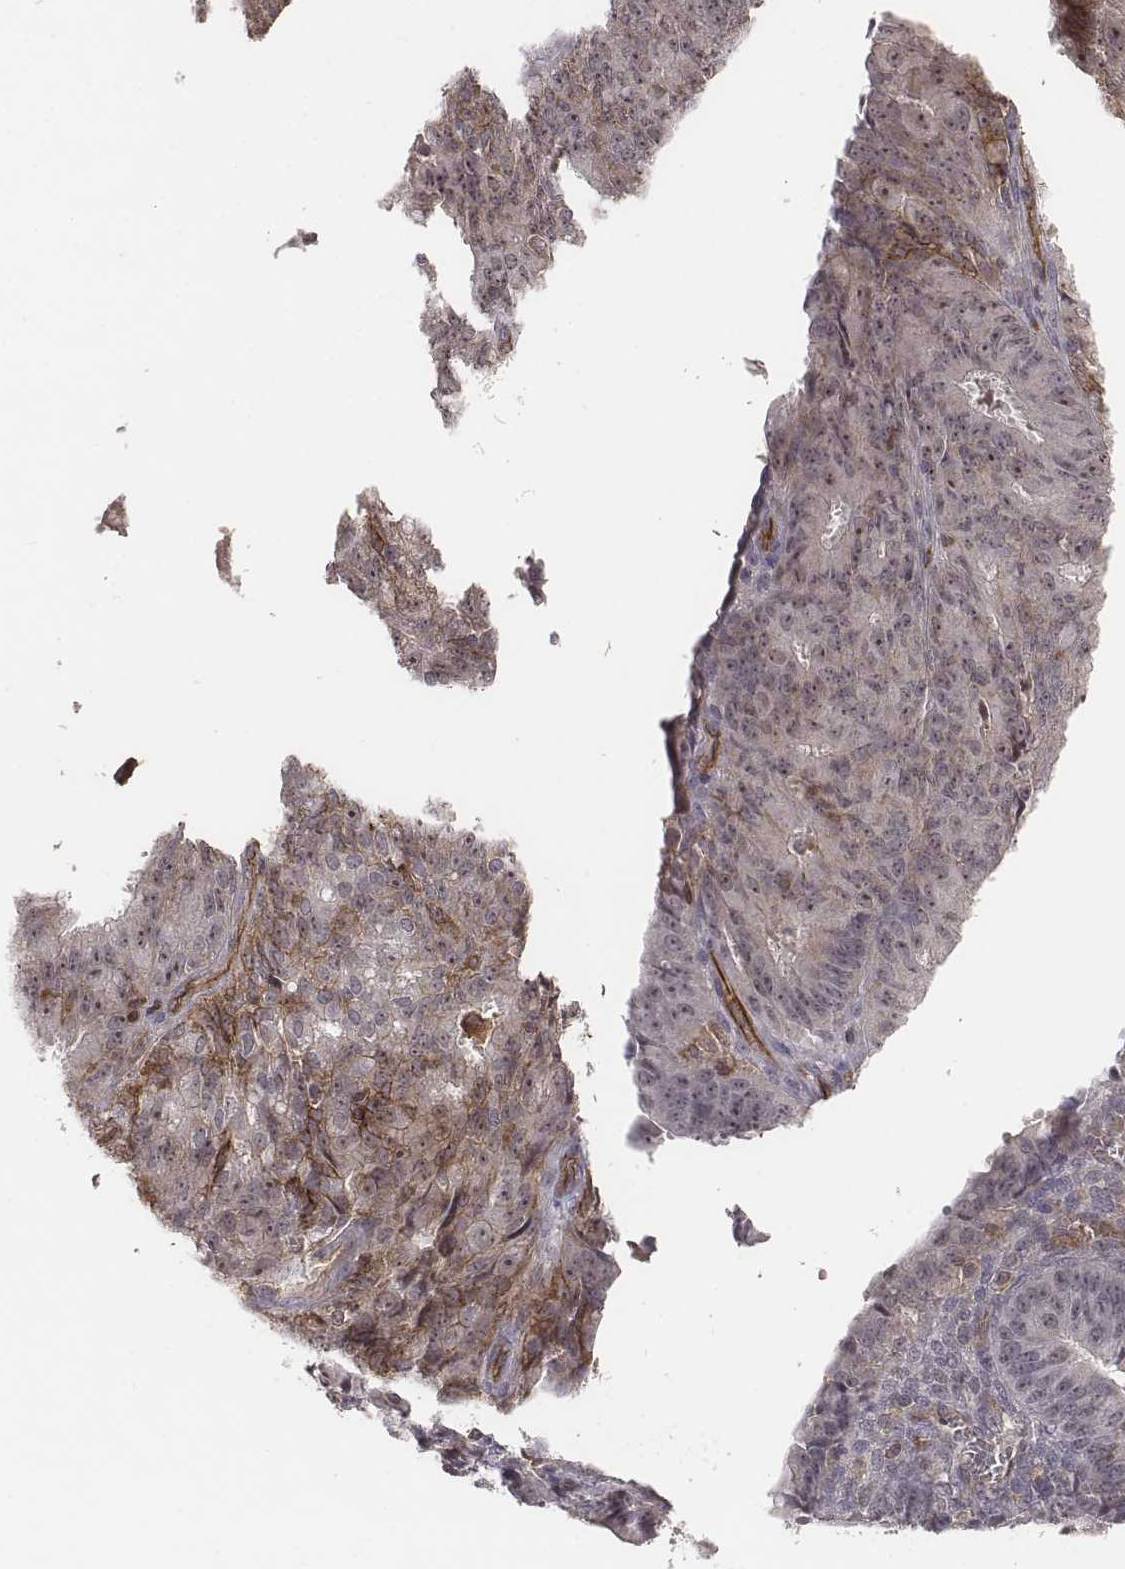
{"staining": {"intensity": "weak", "quantity": "<25%", "location": "cytoplasmic/membranous"}, "tissue": "ovarian cancer", "cell_type": "Tumor cells", "image_type": "cancer", "snomed": [{"axis": "morphology", "description": "Carcinoma, endometroid"}, {"axis": "topography", "description": "Ovary"}], "caption": "The histopathology image demonstrates no significant positivity in tumor cells of endometroid carcinoma (ovarian).", "gene": "PTPRG", "patient": {"sex": "female", "age": 42}}